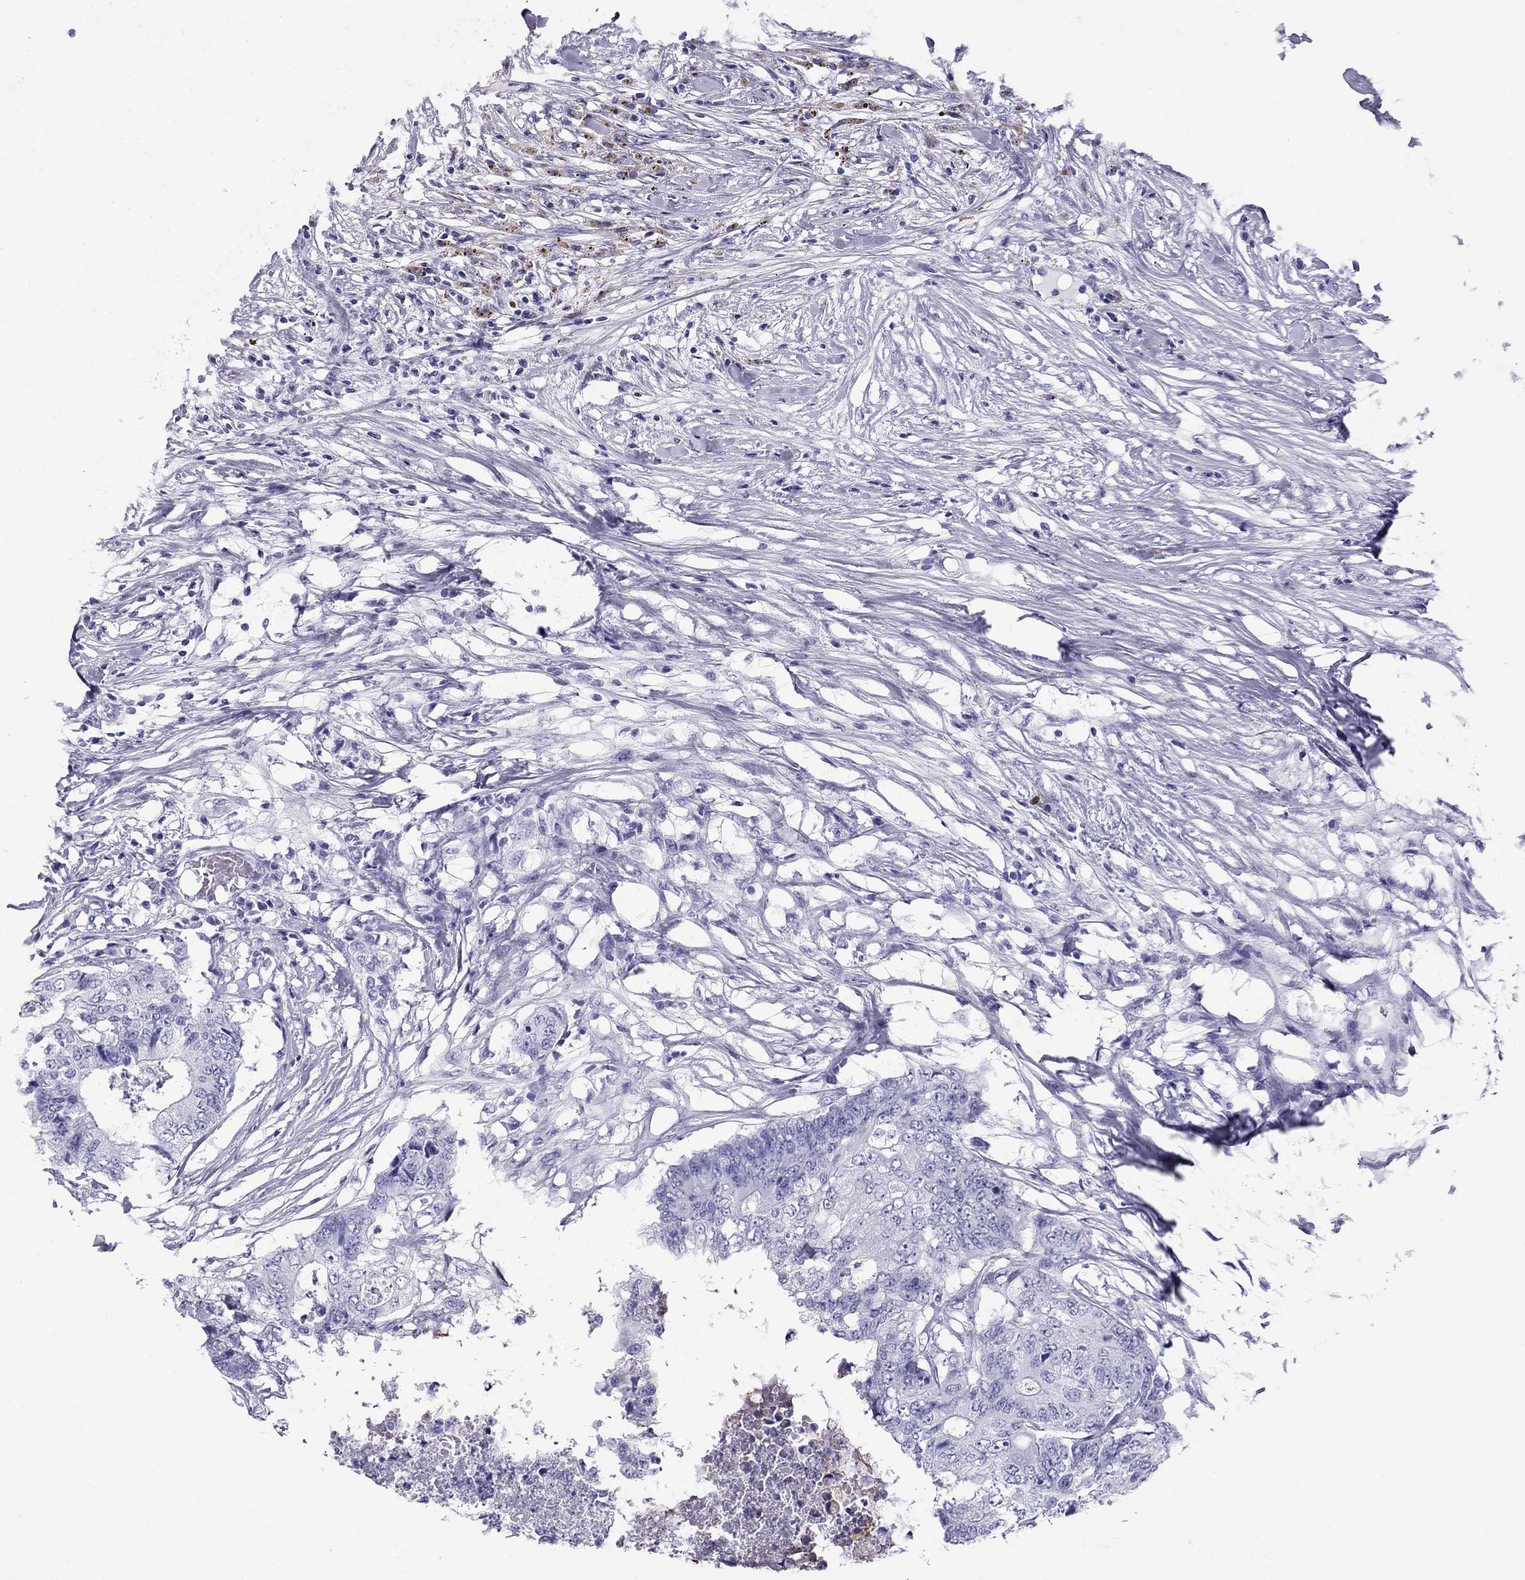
{"staining": {"intensity": "negative", "quantity": "none", "location": "none"}, "tissue": "colorectal cancer", "cell_type": "Tumor cells", "image_type": "cancer", "snomed": [{"axis": "morphology", "description": "Adenocarcinoma, NOS"}, {"axis": "topography", "description": "Colon"}], "caption": "This is a micrograph of IHC staining of colorectal cancer (adenocarcinoma), which shows no staining in tumor cells.", "gene": "SCART1", "patient": {"sex": "female", "age": 48}}